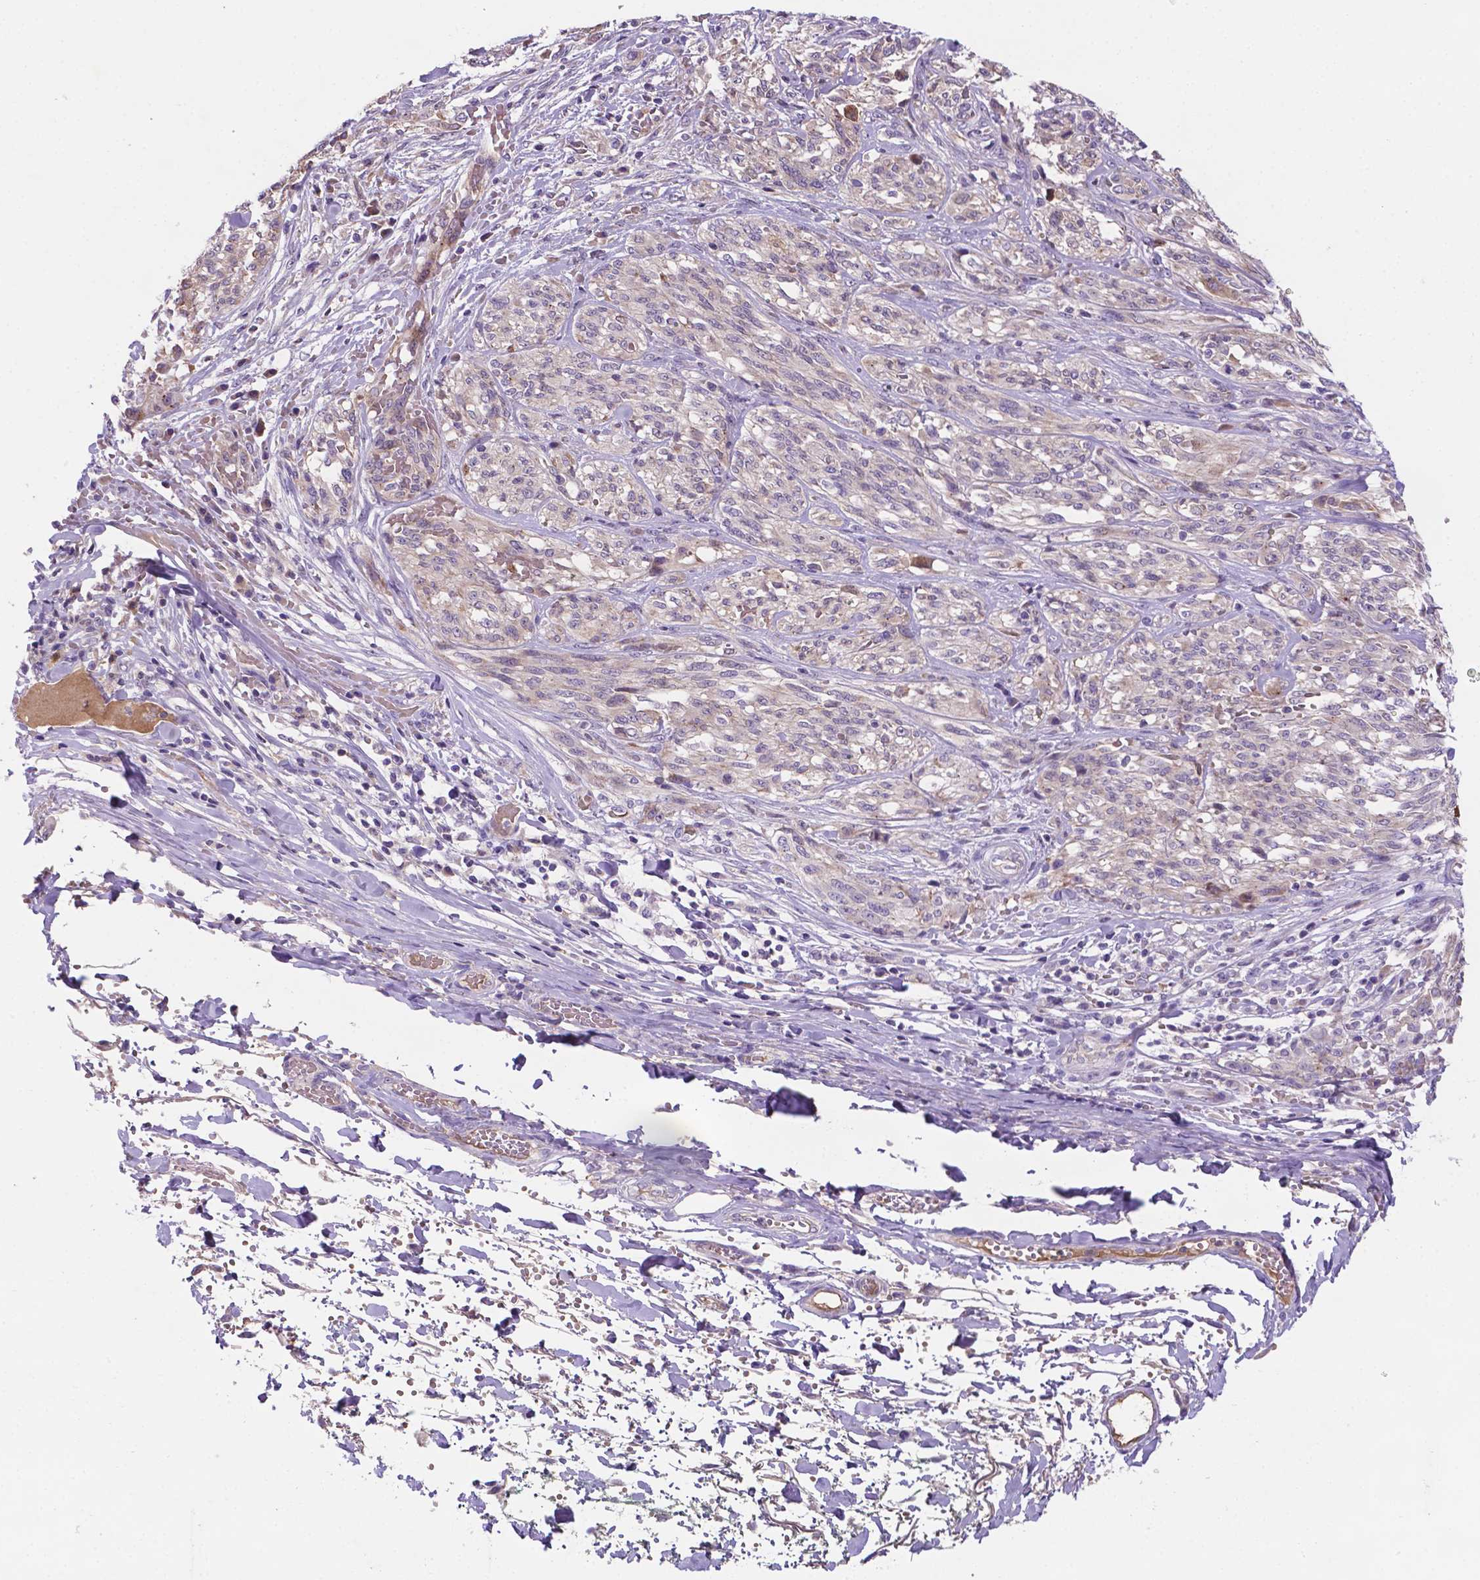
{"staining": {"intensity": "weak", "quantity": "<25%", "location": "cytoplasmic/membranous"}, "tissue": "melanoma", "cell_type": "Tumor cells", "image_type": "cancer", "snomed": [{"axis": "morphology", "description": "Malignant melanoma, NOS"}, {"axis": "topography", "description": "Skin"}], "caption": "Immunohistochemistry of malignant melanoma reveals no positivity in tumor cells.", "gene": "TM4SF20", "patient": {"sex": "female", "age": 91}}